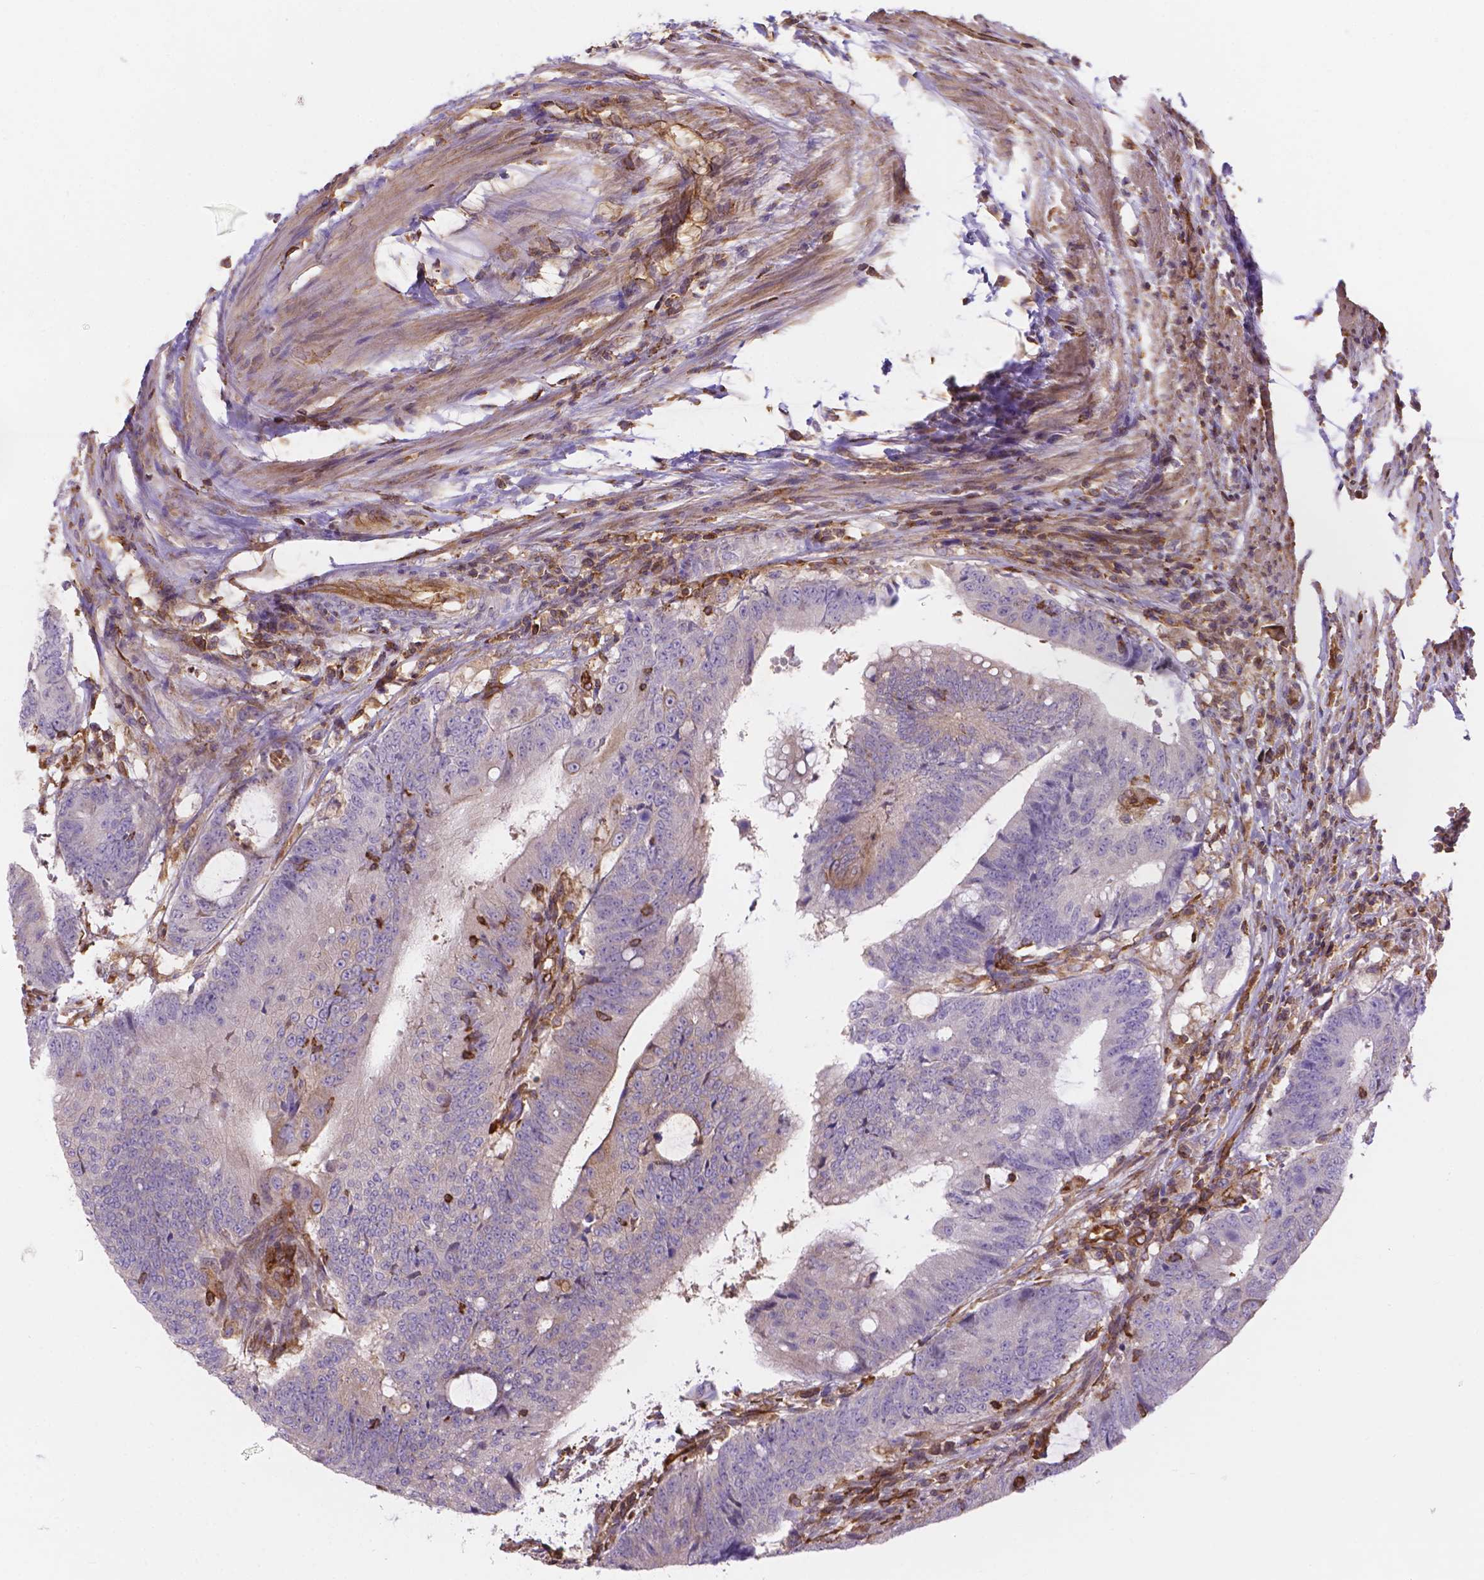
{"staining": {"intensity": "negative", "quantity": "none", "location": "none"}, "tissue": "colorectal cancer", "cell_type": "Tumor cells", "image_type": "cancer", "snomed": [{"axis": "morphology", "description": "Adenocarcinoma, NOS"}, {"axis": "topography", "description": "Colon"}], "caption": "Human colorectal cancer stained for a protein using IHC exhibits no expression in tumor cells.", "gene": "DMWD", "patient": {"sex": "female", "age": 43}}